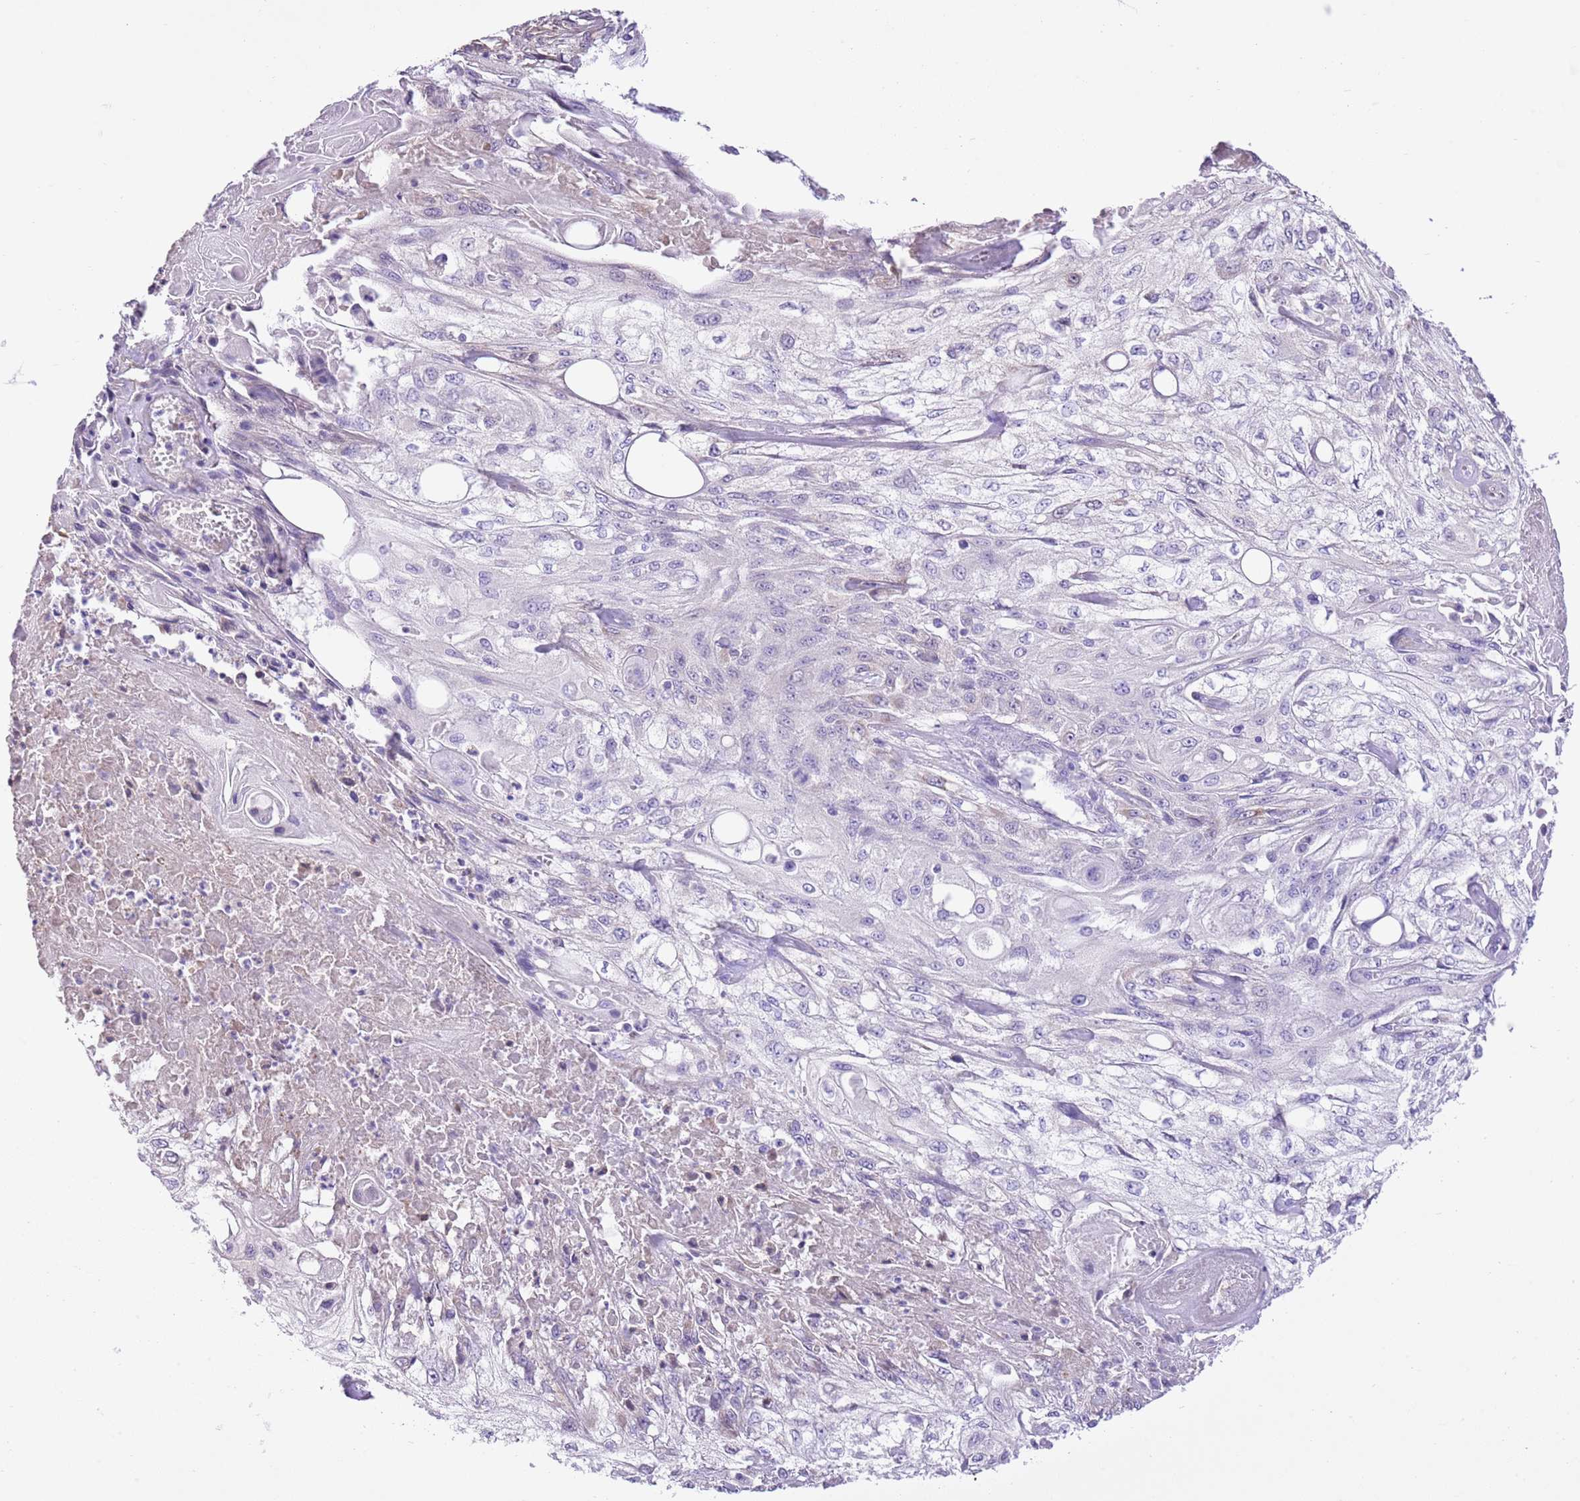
{"staining": {"intensity": "negative", "quantity": "none", "location": "none"}, "tissue": "skin cancer", "cell_type": "Tumor cells", "image_type": "cancer", "snomed": [{"axis": "morphology", "description": "Squamous cell carcinoma, NOS"}, {"axis": "morphology", "description": "Squamous cell carcinoma, metastatic, NOS"}, {"axis": "topography", "description": "Skin"}, {"axis": "topography", "description": "Lymph node"}], "caption": "An image of squamous cell carcinoma (skin) stained for a protein reveals no brown staining in tumor cells.", "gene": "AAR2", "patient": {"sex": "male", "age": 75}}